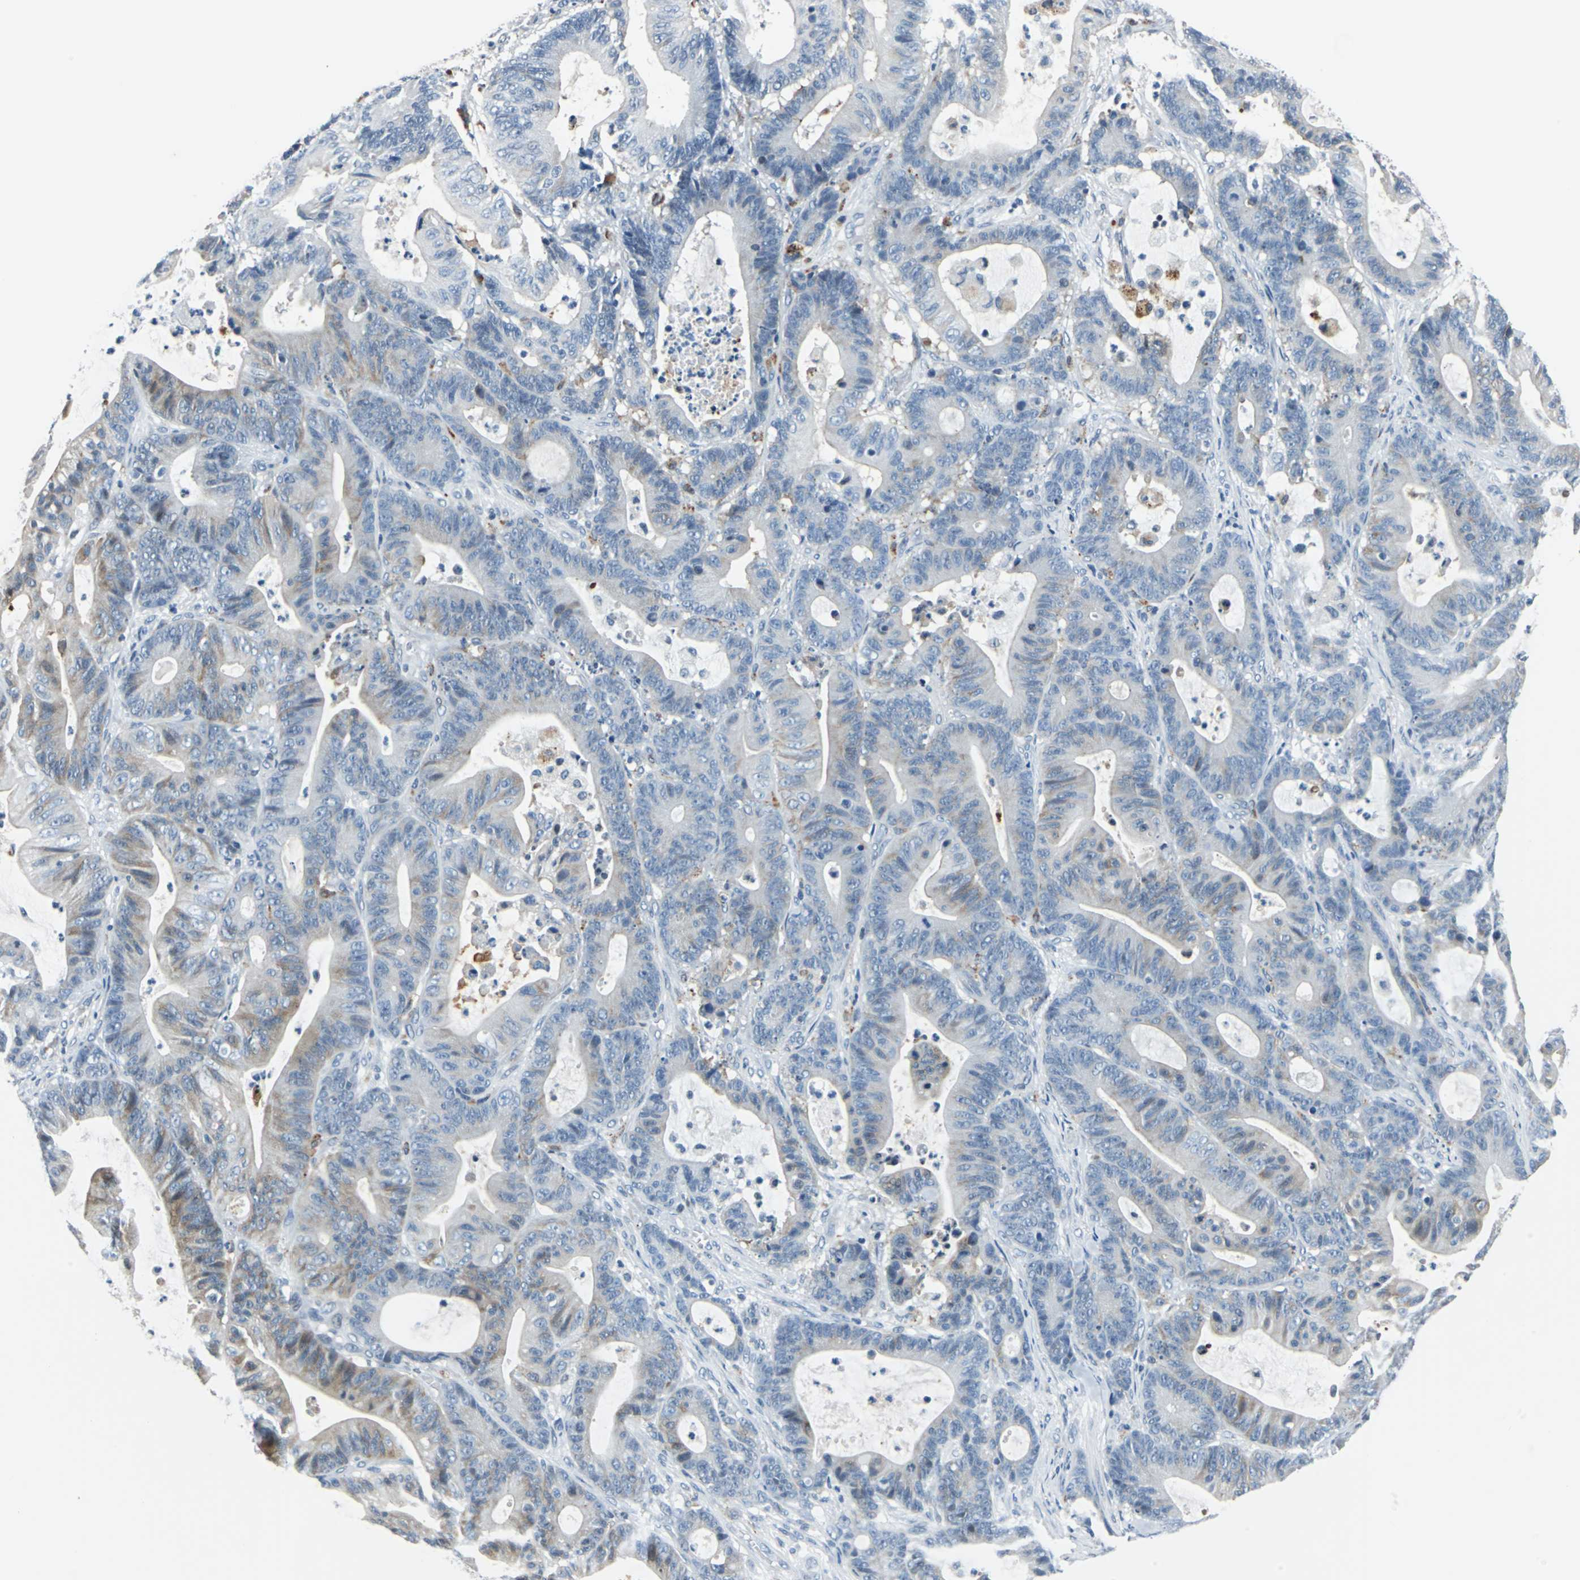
{"staining": {"intensity": "moderate", "quantity": "<25%", "location": "cytoplasmic/membranous"}, "tissue": "colorectal cancer", "cell_type": "Tumor cells", "image_type": "cancer", "snomed": [{"axis": "morphology", "description": "Adenocarcinoma, NOS"}, {"axis": "topography", "description": "Colon"}], "caption": "High-power microscopy captured an immunohistochemistry (IHC) image of colorectal cancer, revealing moderate cytoplasmic/membranous expression in about <25% of tumor cells. The staining is performed using DAB (3,3'-diaminobenzidine) brown chromogen to label protein expression. The nuclei are counter-stained blue using hematoxylin.", "gene": "HCFC2", "patient": {"sex": "female", "age": 84}}